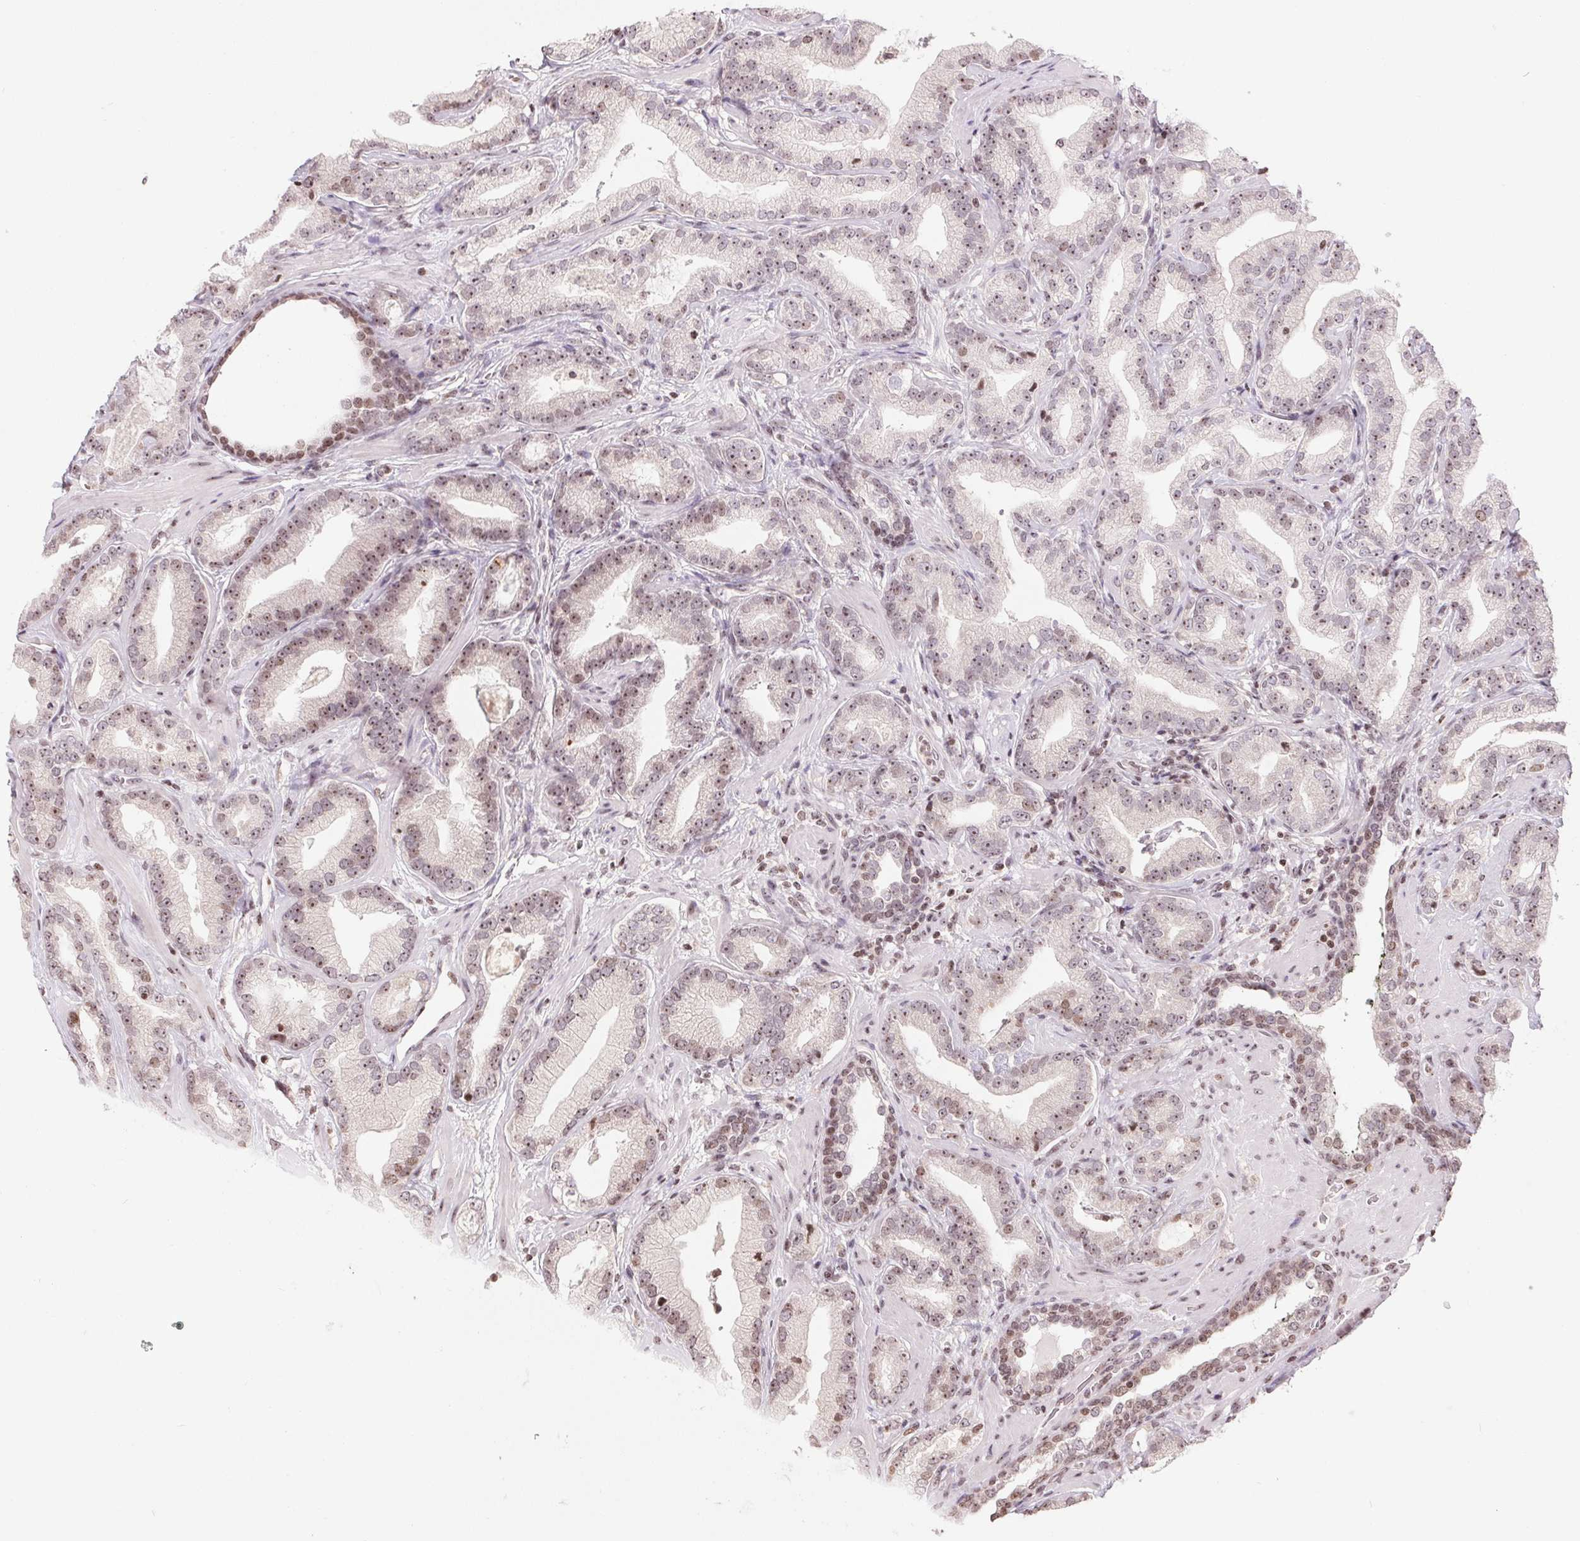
{"staining": {"intensity": "weak", "quantity": ">75%", "location": "nuclear"}, "tissue": "prostate cancer", "cell_type": "Tumor cells", "image_type": "cancer", "snomed": [{"axis": "morphology", "description": "Adenocarcinoma, Low grade"}, {"axis": "topography", "description": "Prostate"}], "caption": "IHC photomicrograph of neoplastic tissue: human prostate cancer (adenocarcinoma (low-grade)) stained using immunohistochemistry (IHC) exhibits low levels of weak protein expression localized specifically in the nuclear of tumor cells, appearing as a nuclear brown color.", "gene": "RNF181", "patient": {"sex": "male", "age": 62}}